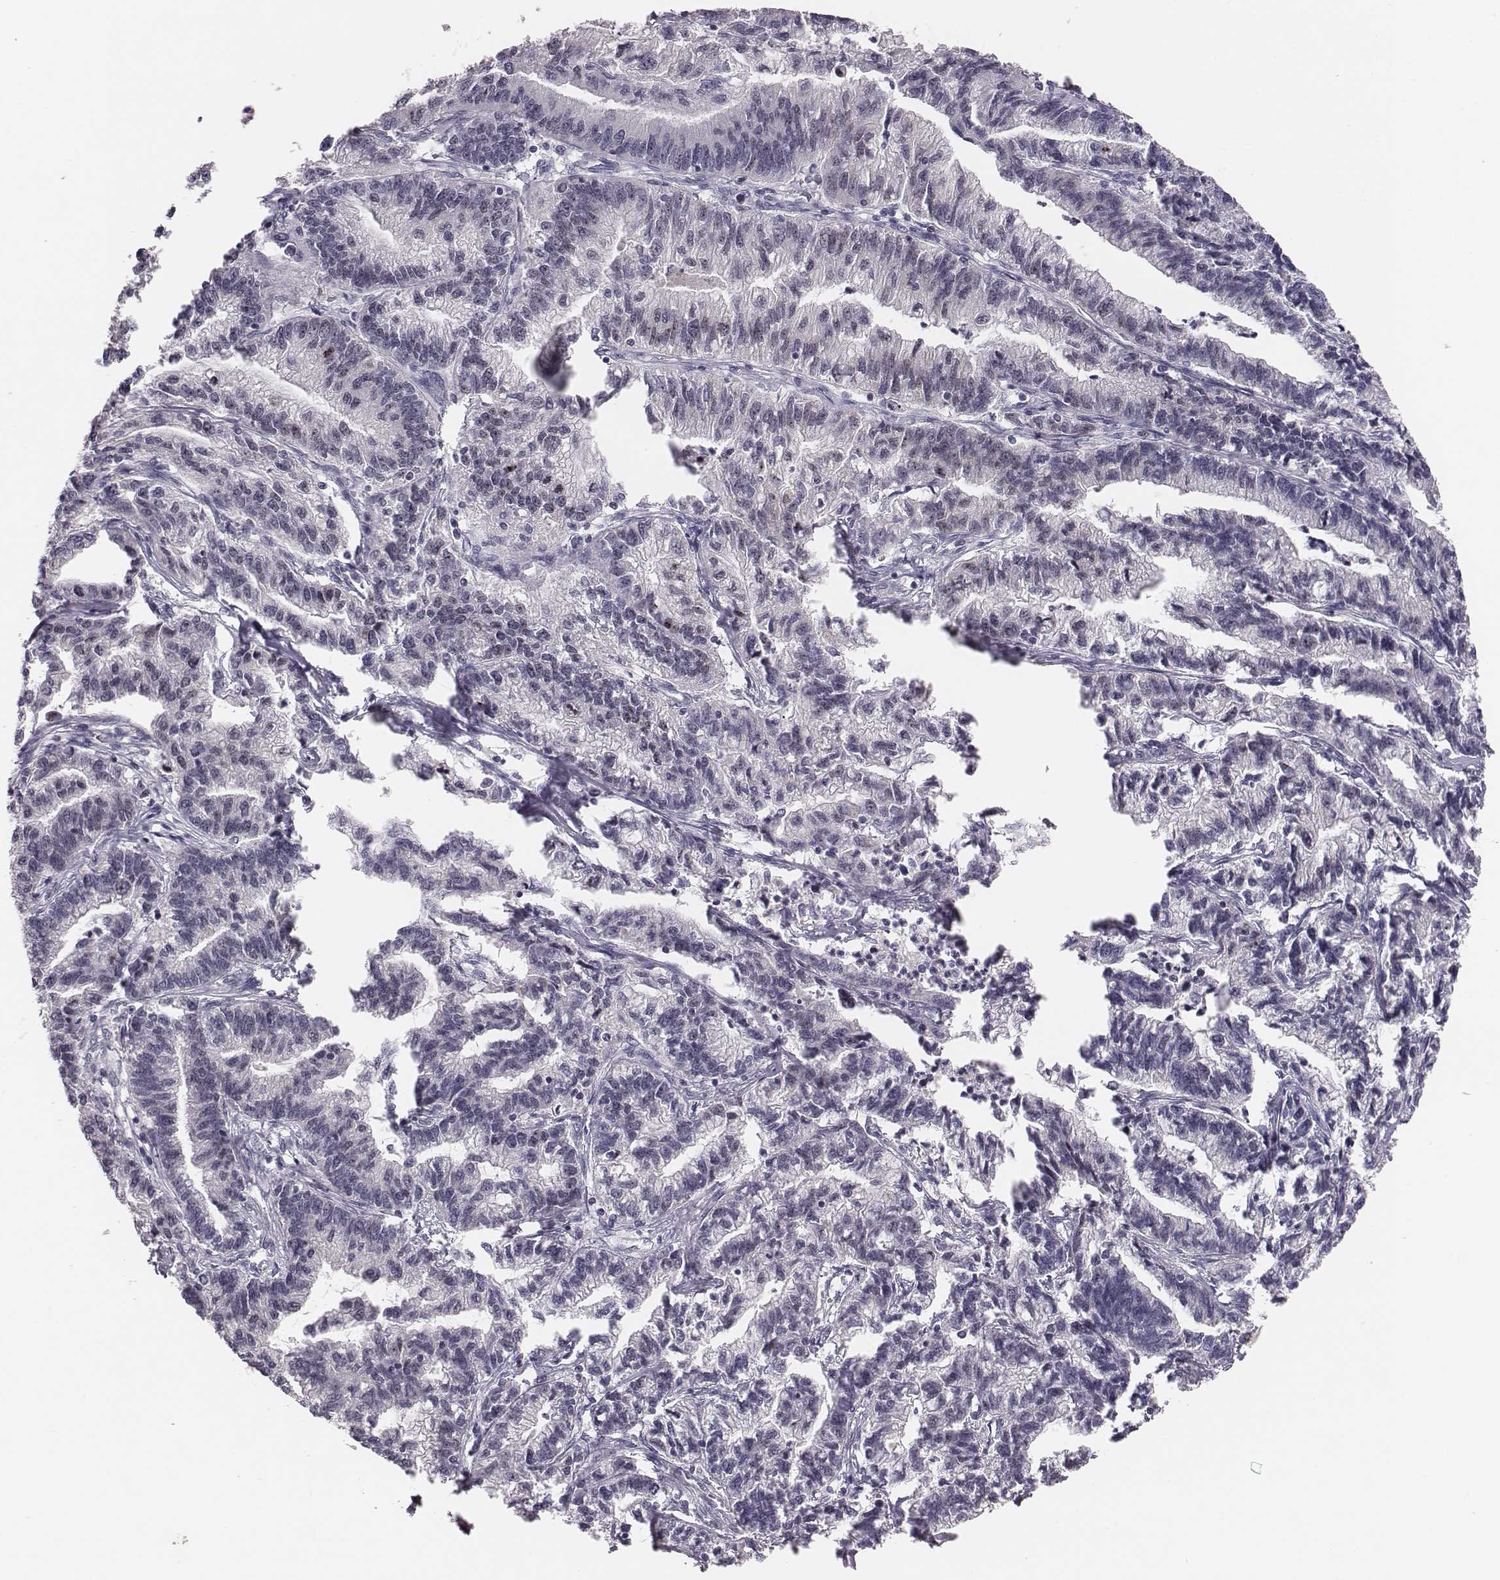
{"staining": {"intensity": "negative", "quantity": "none", "location": "none"}, "tissue": "stomach cancer", "cell_type": "Tumor cells", "image_type": "cancer", "snomed": [{"axis": "morphology", "description": "Adenocarcinoma, NOS"}, {"axis": "topography", "description": "Stomach"}], "caption": "Image shows no protein positivity in tumor cells of adenocarcinoma (stomach) tissue.", "gene": "NIFK", "patient": {"sex": "male", "age": 83}}